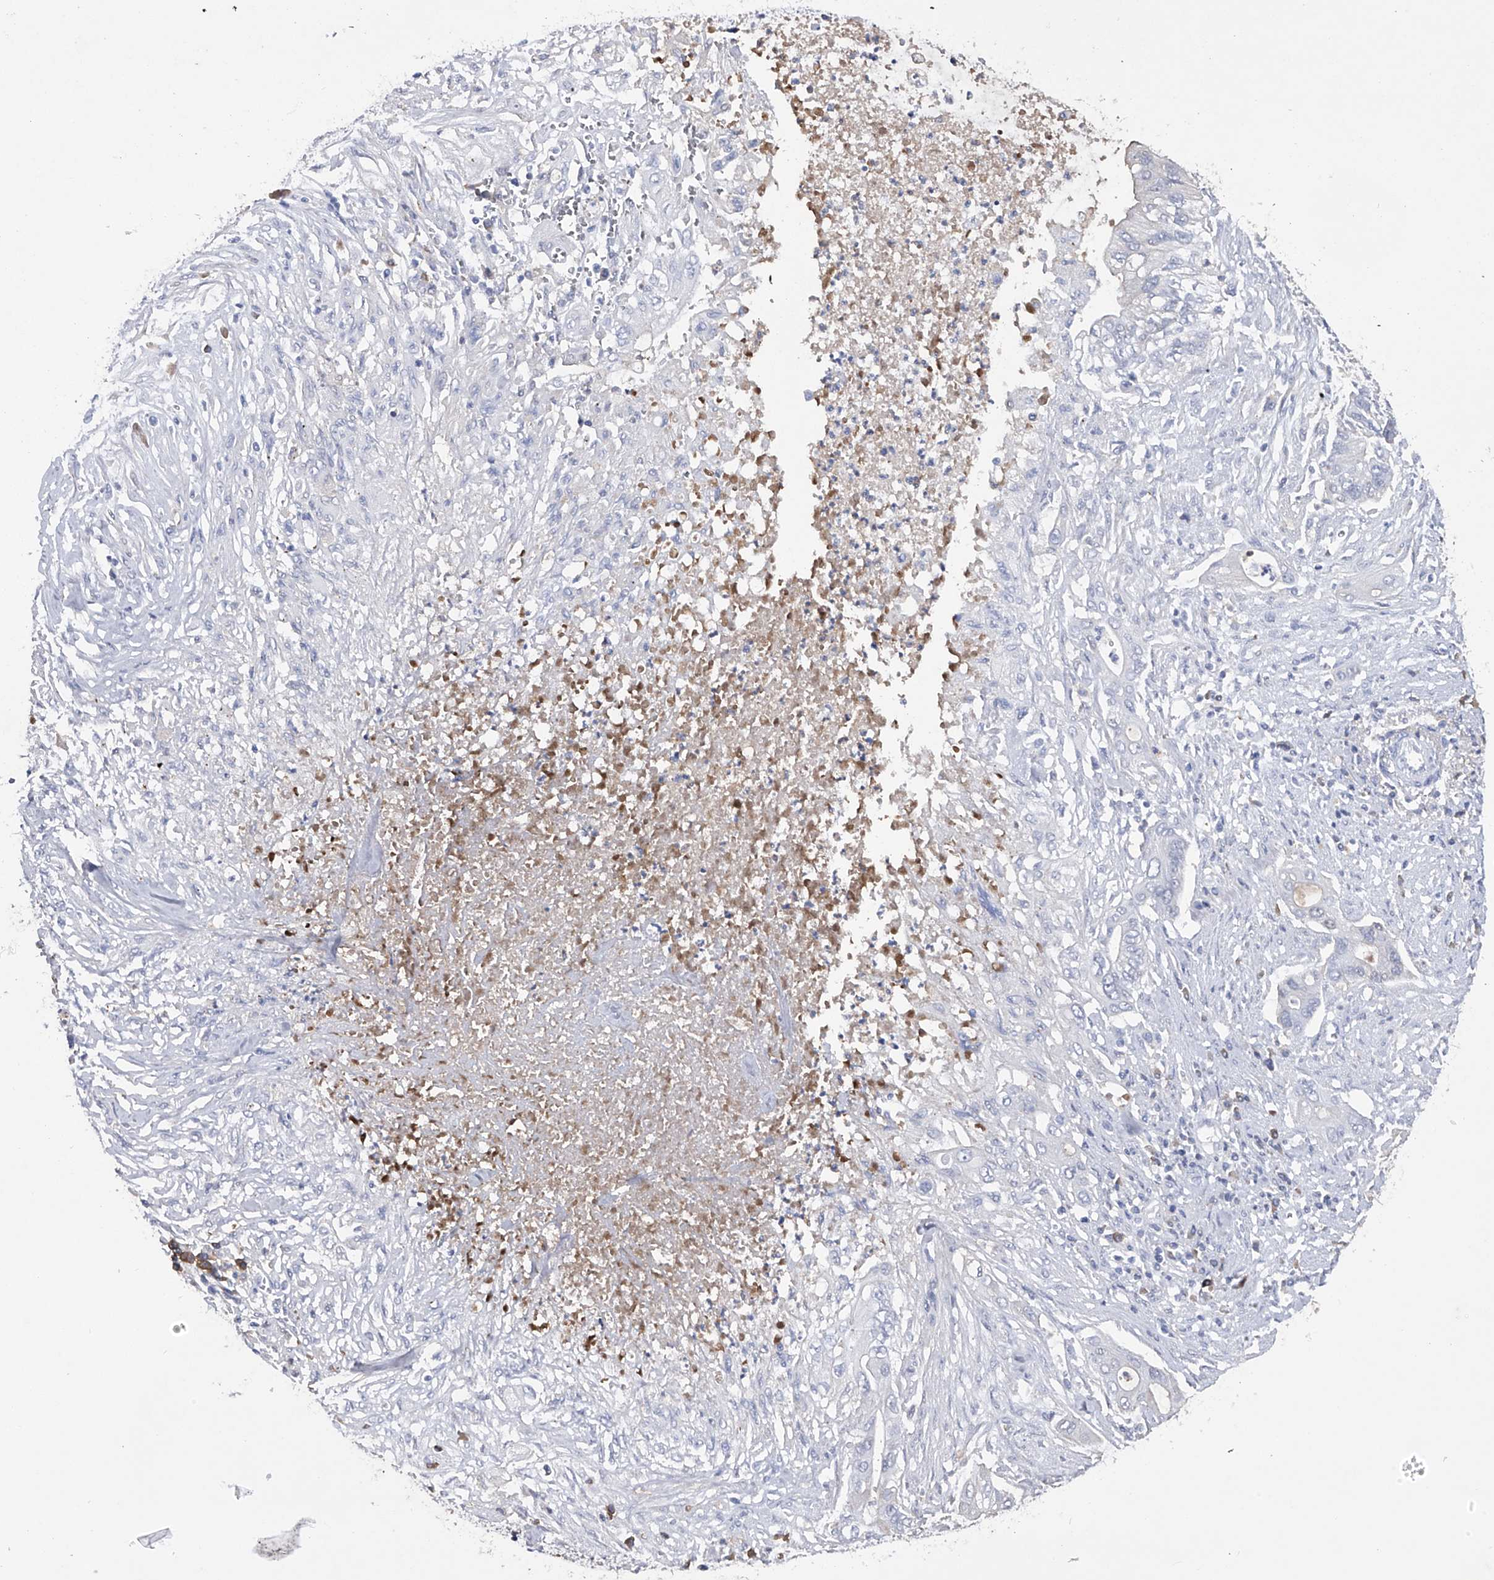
{"staining": {"intensity": "negative", "quantity": "none", "location": "none"}, "tissue": "pancreatic cancer", "cell_type": "Tumor cells", "image_type": "cancer", "snomed": [{"axis": "morphology", "description": "Adenocarcinoma, NOS"}, {"axis": "topography", "description": "Pancreas"}], "caption": "An immunohistochemistry (IHC) histopathology image of pancreatic adenocarcinoma is shown. There is no staining in tumor cells of pancreatic adenocarcinoma.", "gene": "ASNS", "patient": {"sex": "male", "age": 58}}